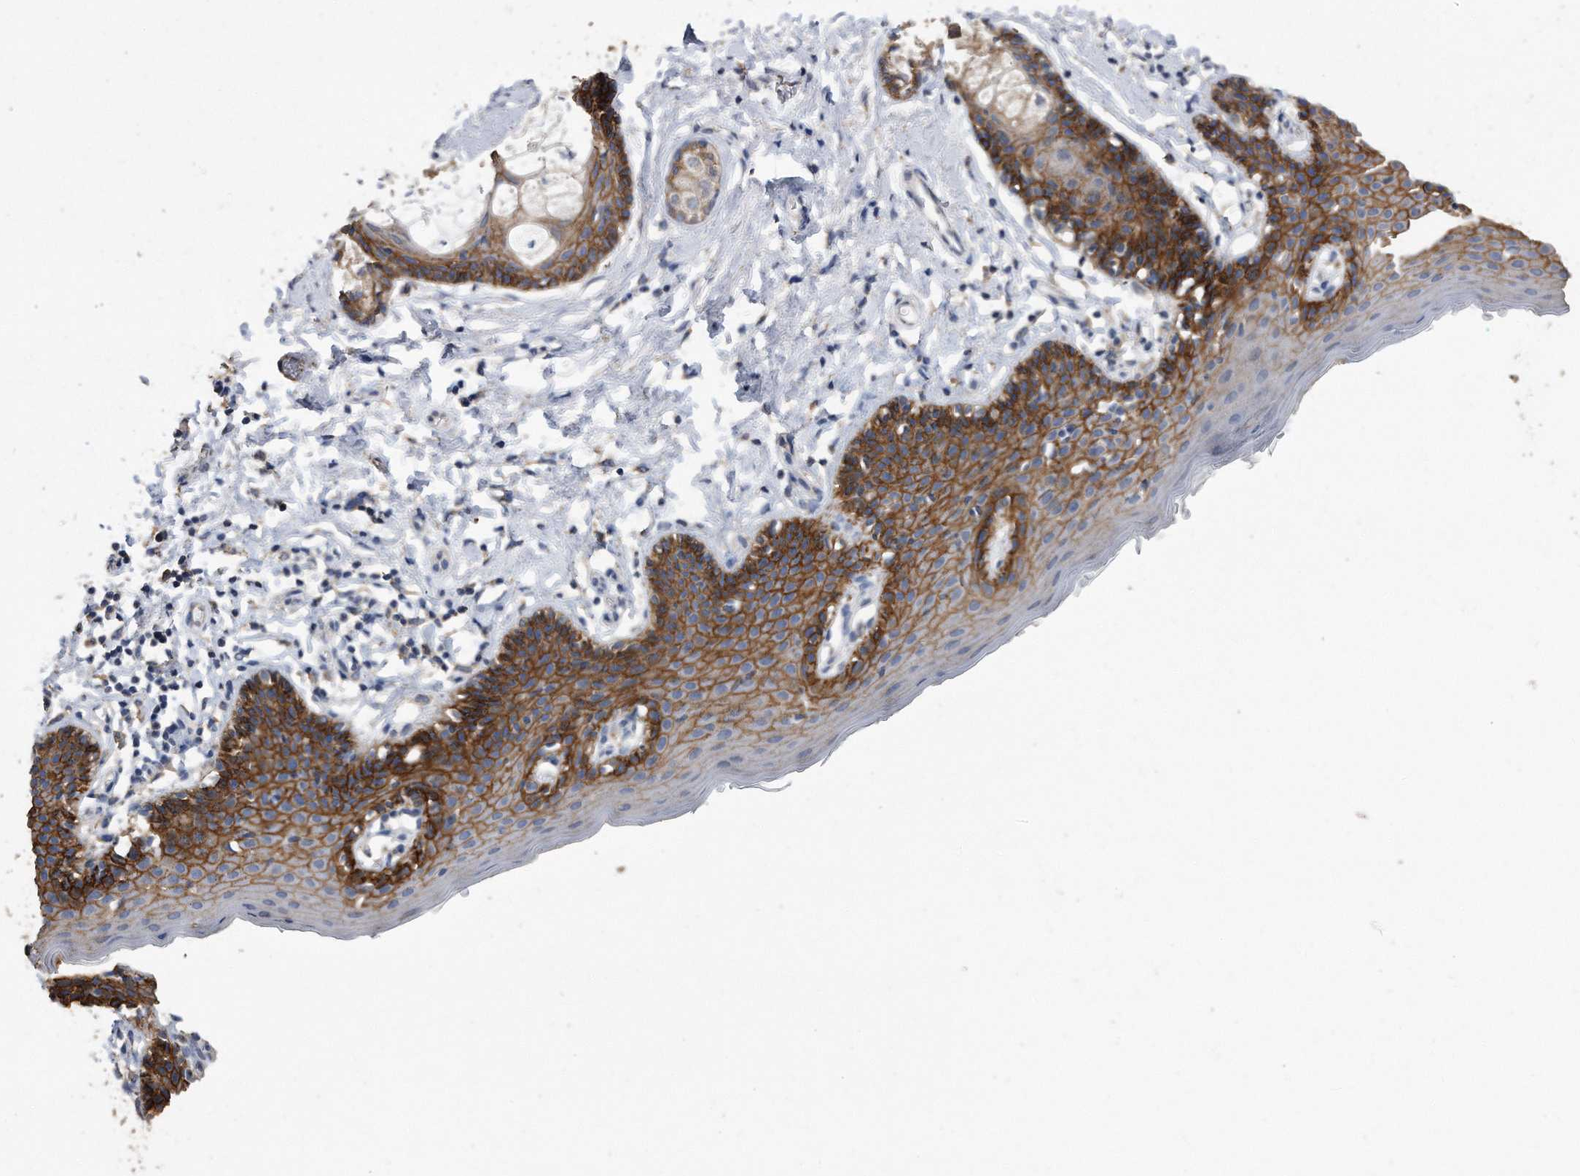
{"staining": {"intensity": "strong", "quantity": "25%-75%", "location": "cytoplasmic/membranous"}, "tissue": "skin", "cell_type": "Epidermal cells", "image_type": "normal", "snomed": [{"axis": "morphology", "description": "Normal tissue, NOS"}, {"axis": "topography", "description": "Vulva"}], "caption": "A photomicrograph of skin stained for a protein exhibits strong cytoplasmic/membranous brown staining in epidermal cells. (brown staining indicates protein expression, while blue staining denotes nuclei).", "gene": "CDCP1", "patient": {"sex": "female", "age": 66}}